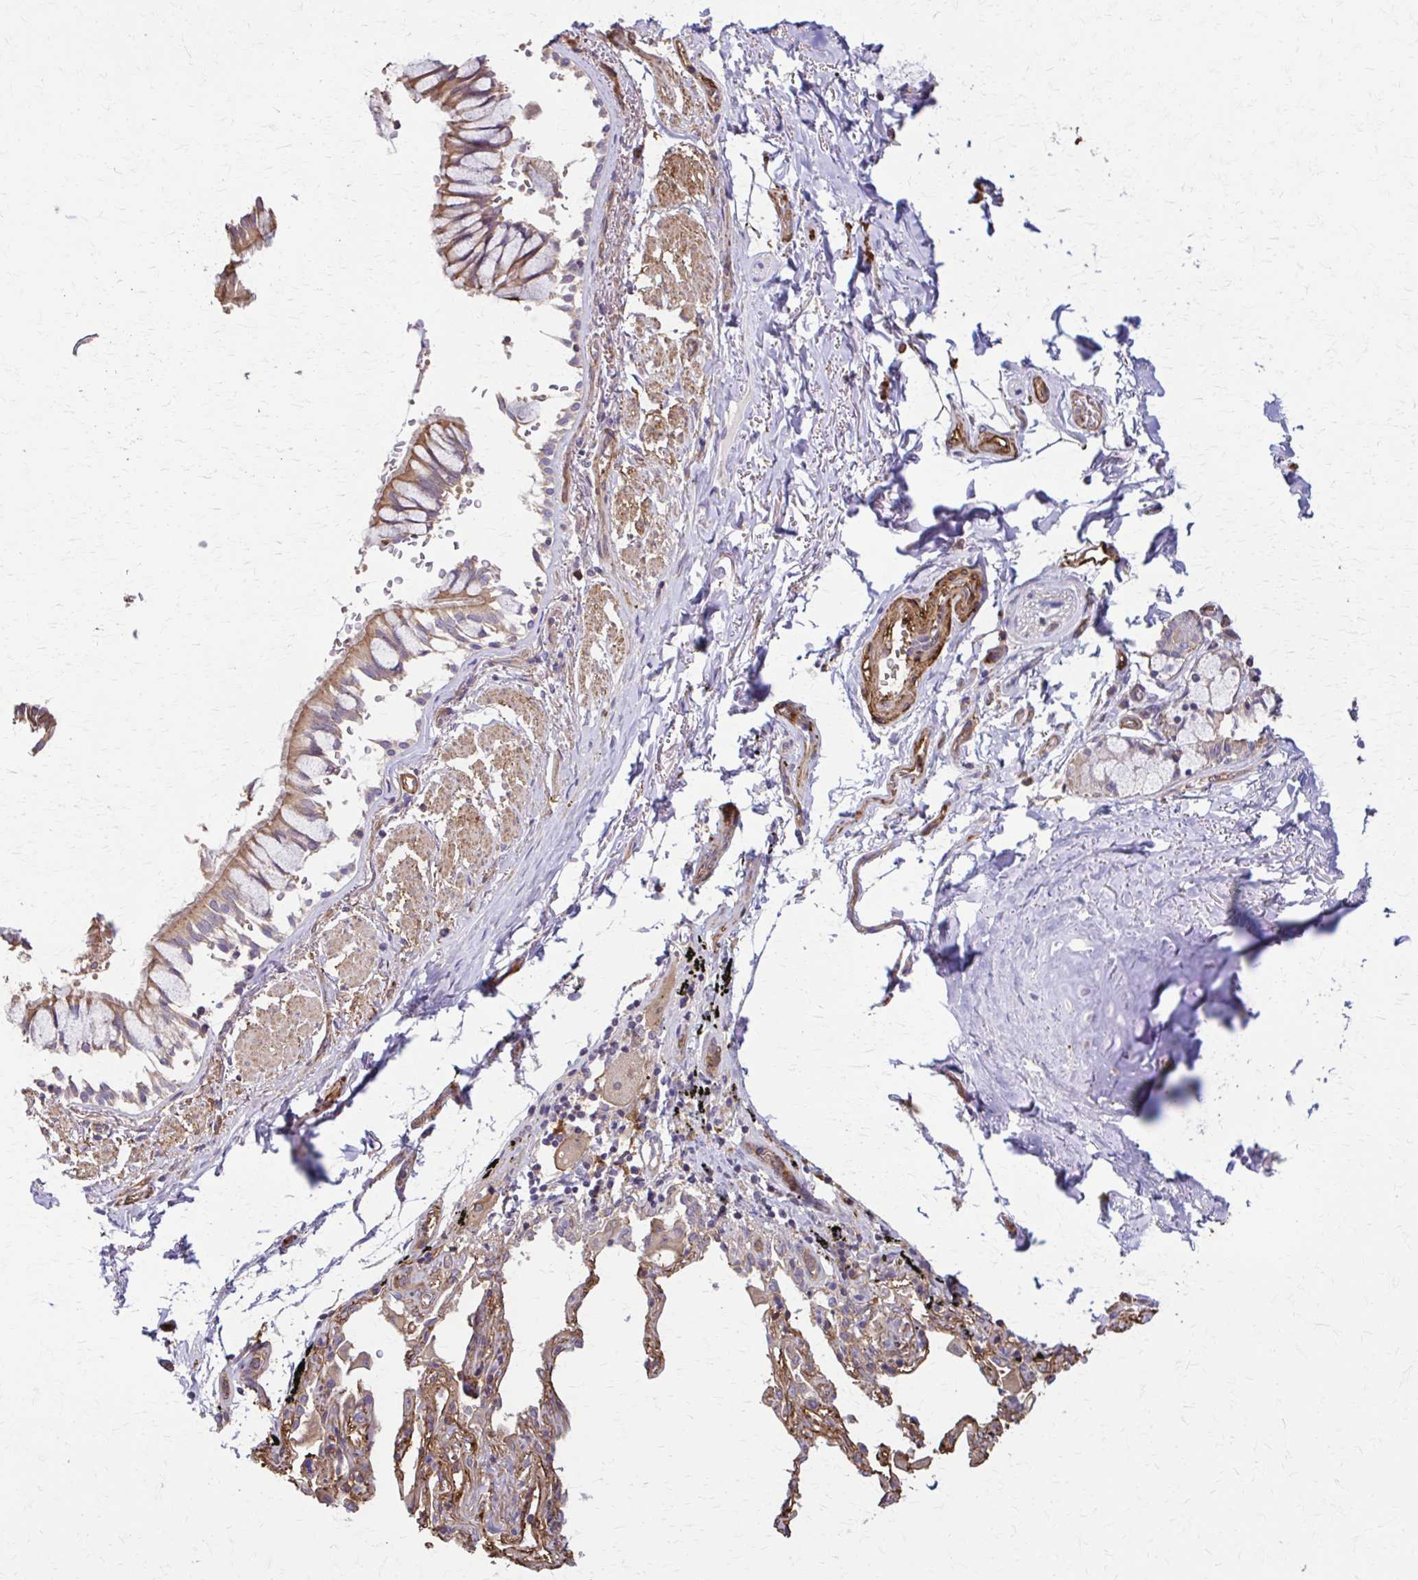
{"staining": {"intensity": "moderate", "quantity": ">75%", "location": "cytoplasmic/membranous"}, "tissue": "bronchus", "cell_type": "Respiratory epithelial cells", "image_type": "normal", "snomed": [{"axis": "morphology", "description": "Normal tissue, NOS"}, {"axis": "topography", "description": "Bronchus"}], "caption": "Protein staining exhibits moderate cytoplasmic/membranous expression in about >75% of respiratory epithelial cells in normal bronchus. The protein is shown in brown color, while the nuclei are stained blue.", "gene": "DSP", "patient": {"sex": "male", "age": 70}}